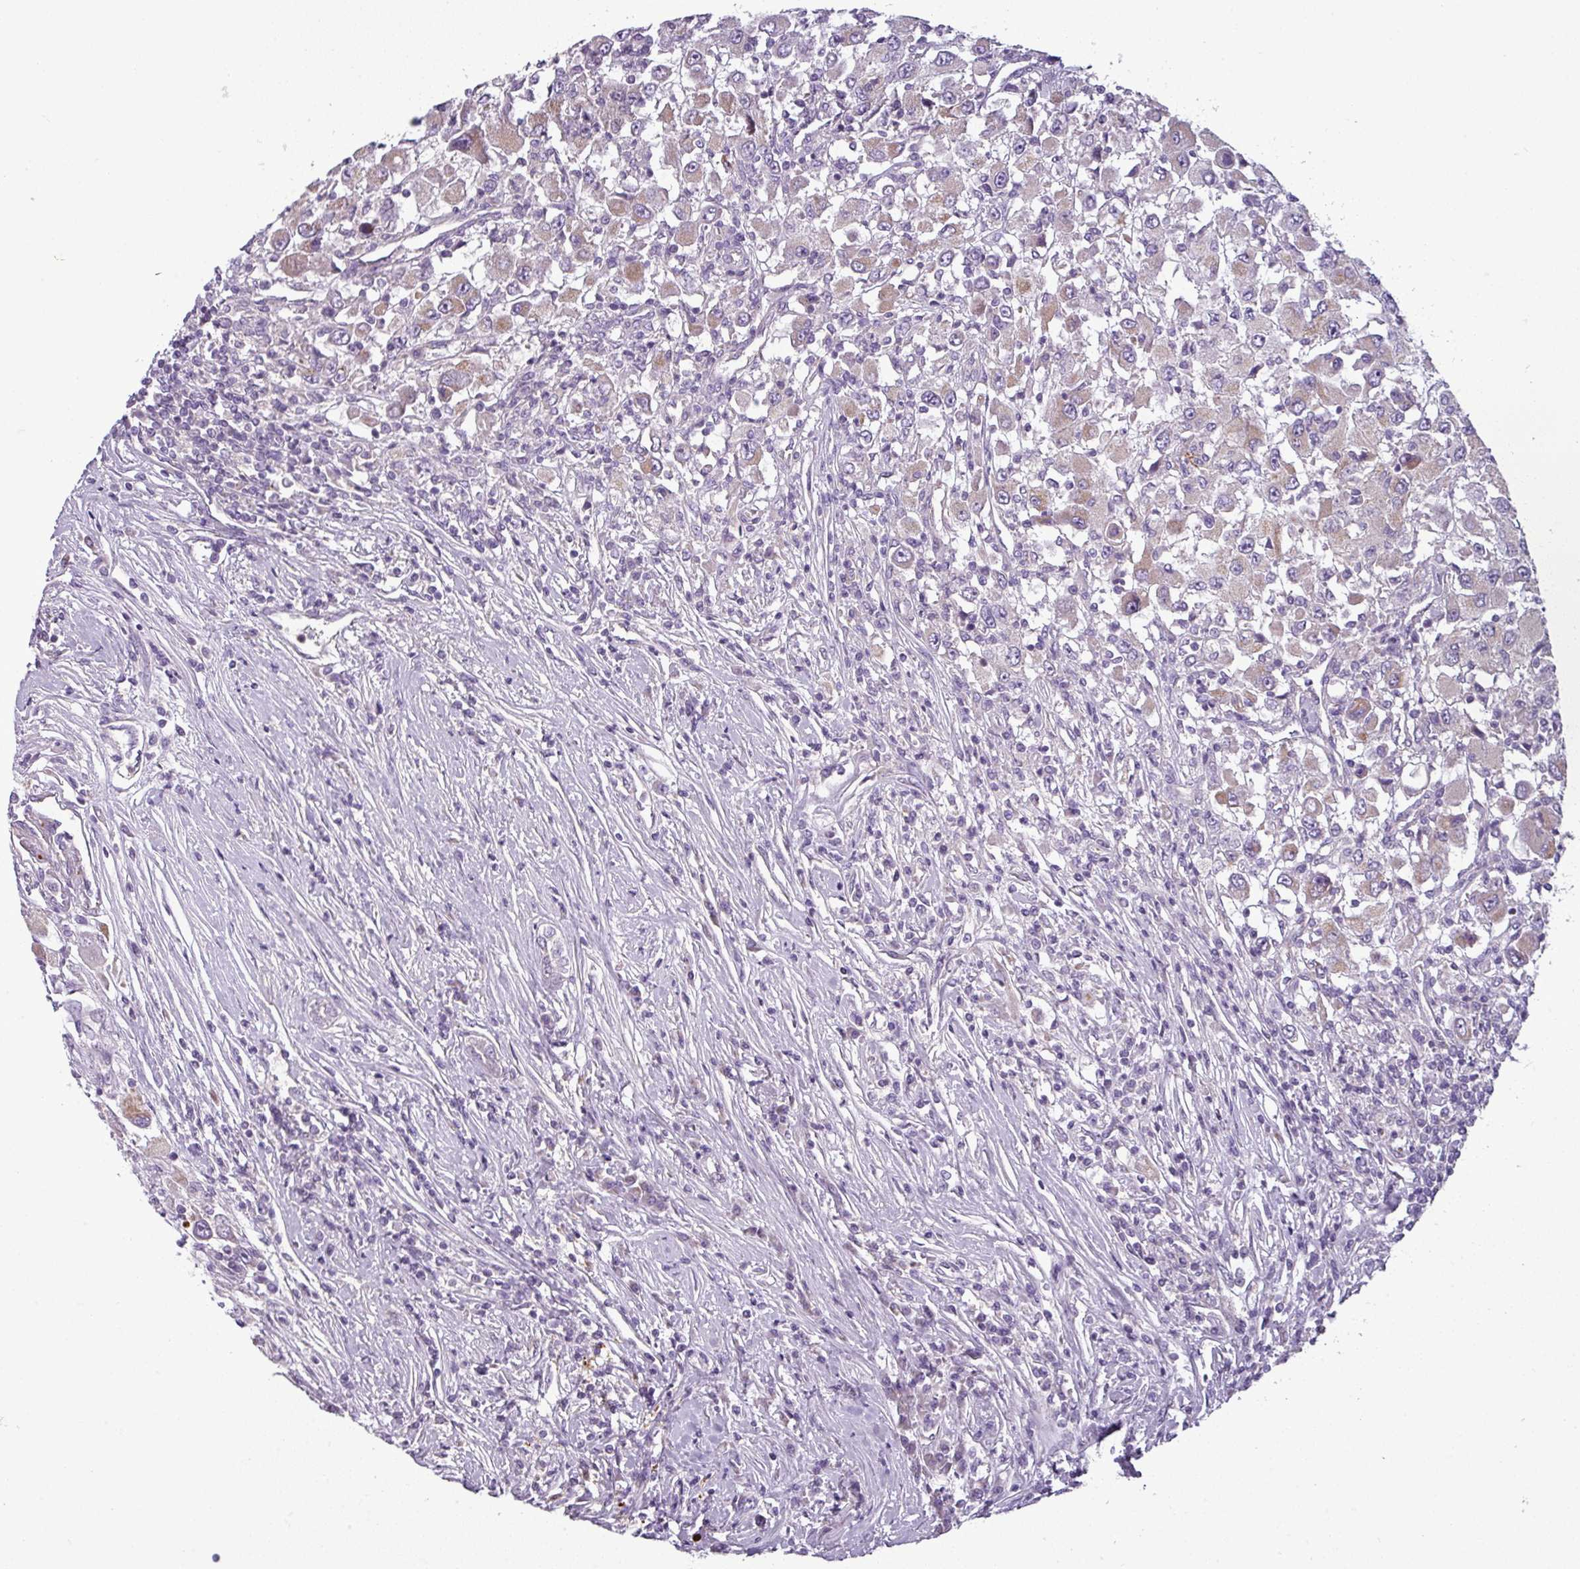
{"staining": {"intensity": "weak", "quantity": "<25%", "location": "cytoplasmic/membranous"}, "tissue": "renal cancer", "cell_type": "Tumor cells", "image_type": "cancer", "snomed": [{"axis": "morphology", "description": "Adenocarcinoma, NOS"}, {"axis": "topography", "description": "Kidney"}], "caption": "Adenocarcinoma (renal) was stained to show a protein in brown. There is no significant expression in tumor cells.", "gene": "PNMA6A", "patient": {"sex": "female", "age": 67}}